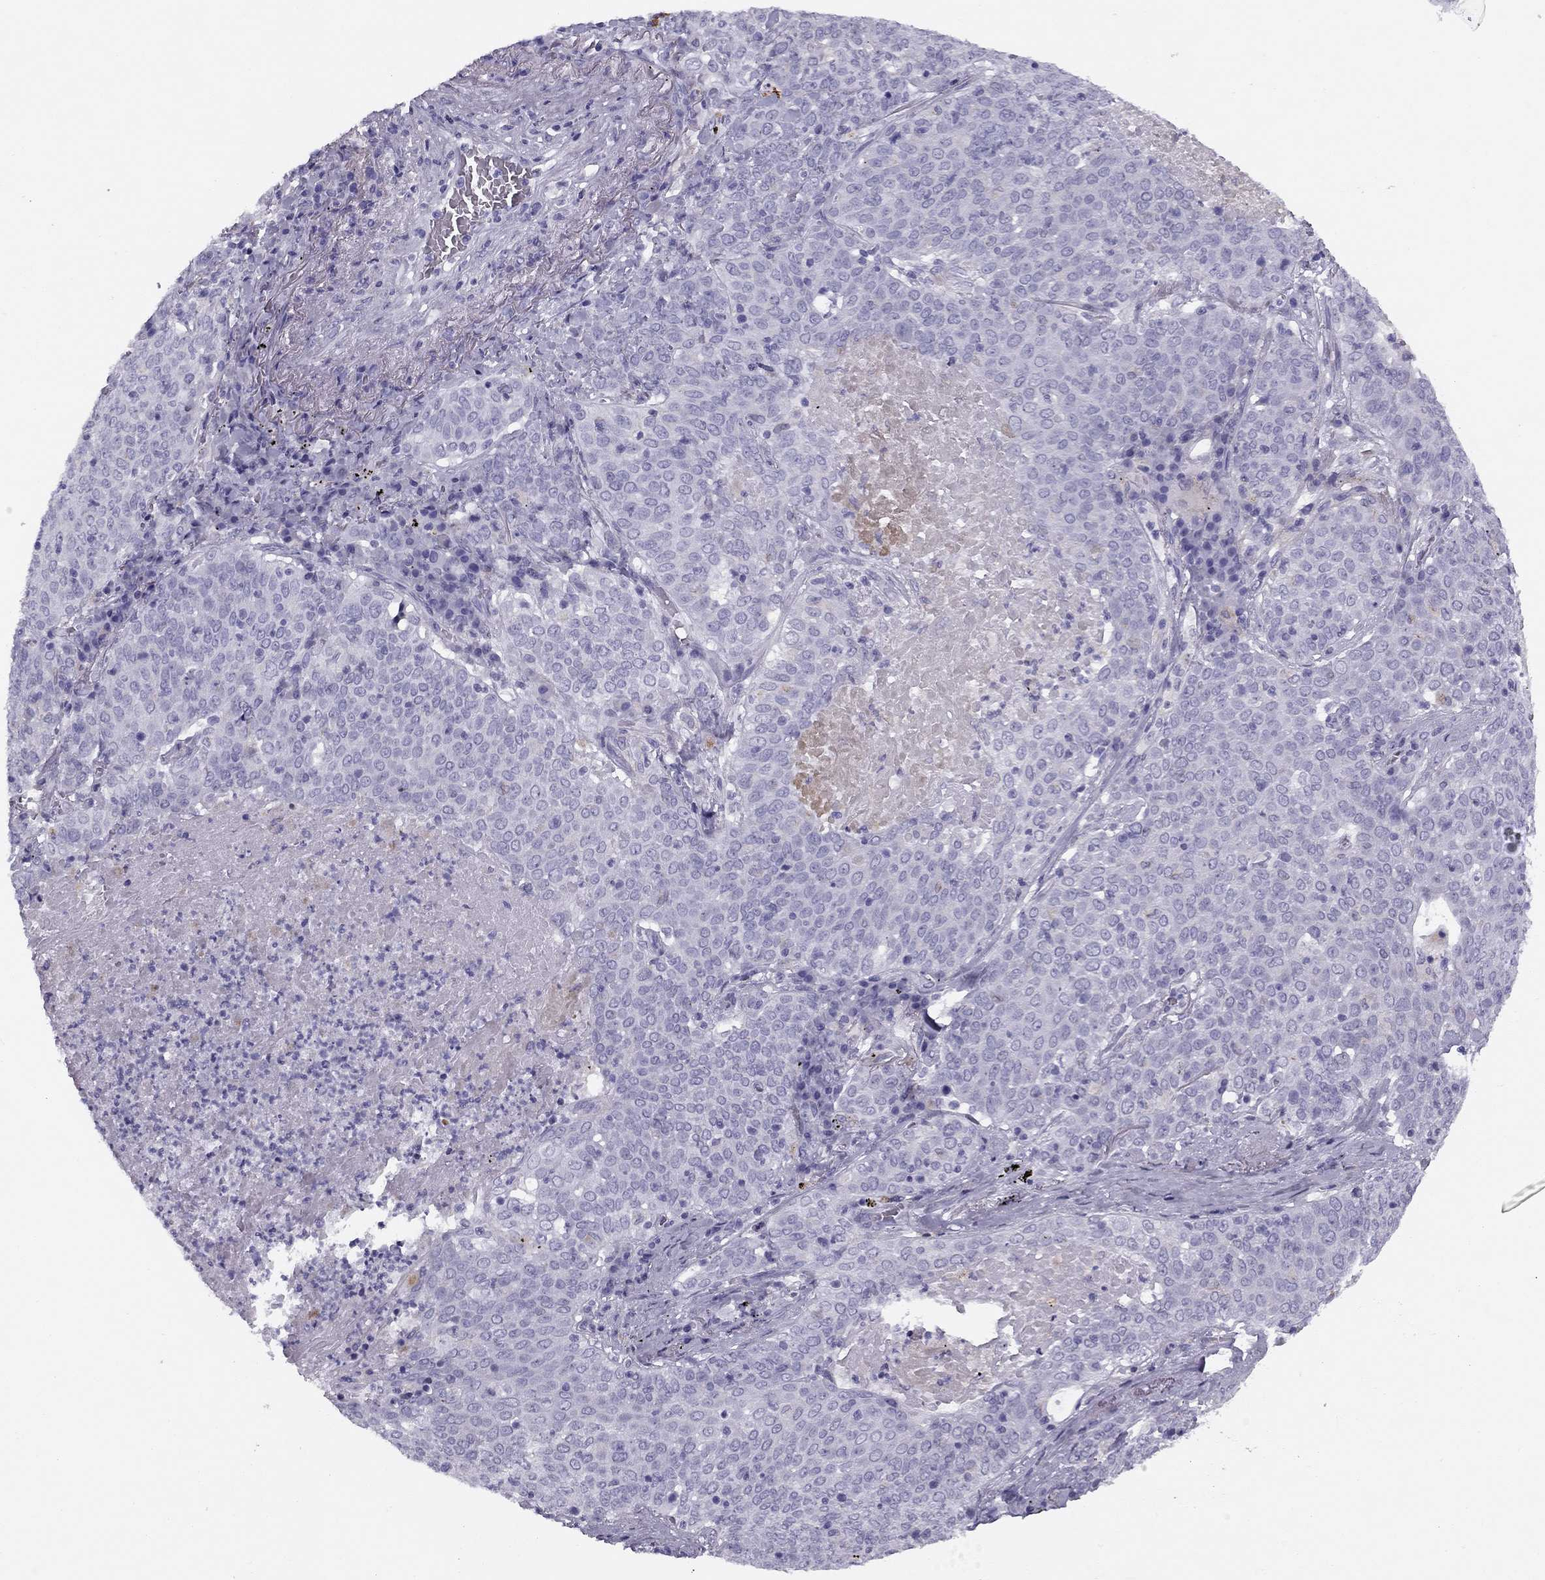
{"staining": {"intensity": "negative", "quantity": "none", "location": "none"}, "tissue": "lung cancer", "cell_type": "Tumor cells", "image_type": "cancer", "snomed": [{"axis": "morphology", "description": "Squamous cell carcinoma, NOS"}, {"axis": "topography", "description": "Lung"}], "caption": "Micrograph shows no protein positivity in tumor cells of squamous cell carcinoma (lung) tissue.", "gene": "MC5R", "patient": {"sex": "male", "age": 82}}